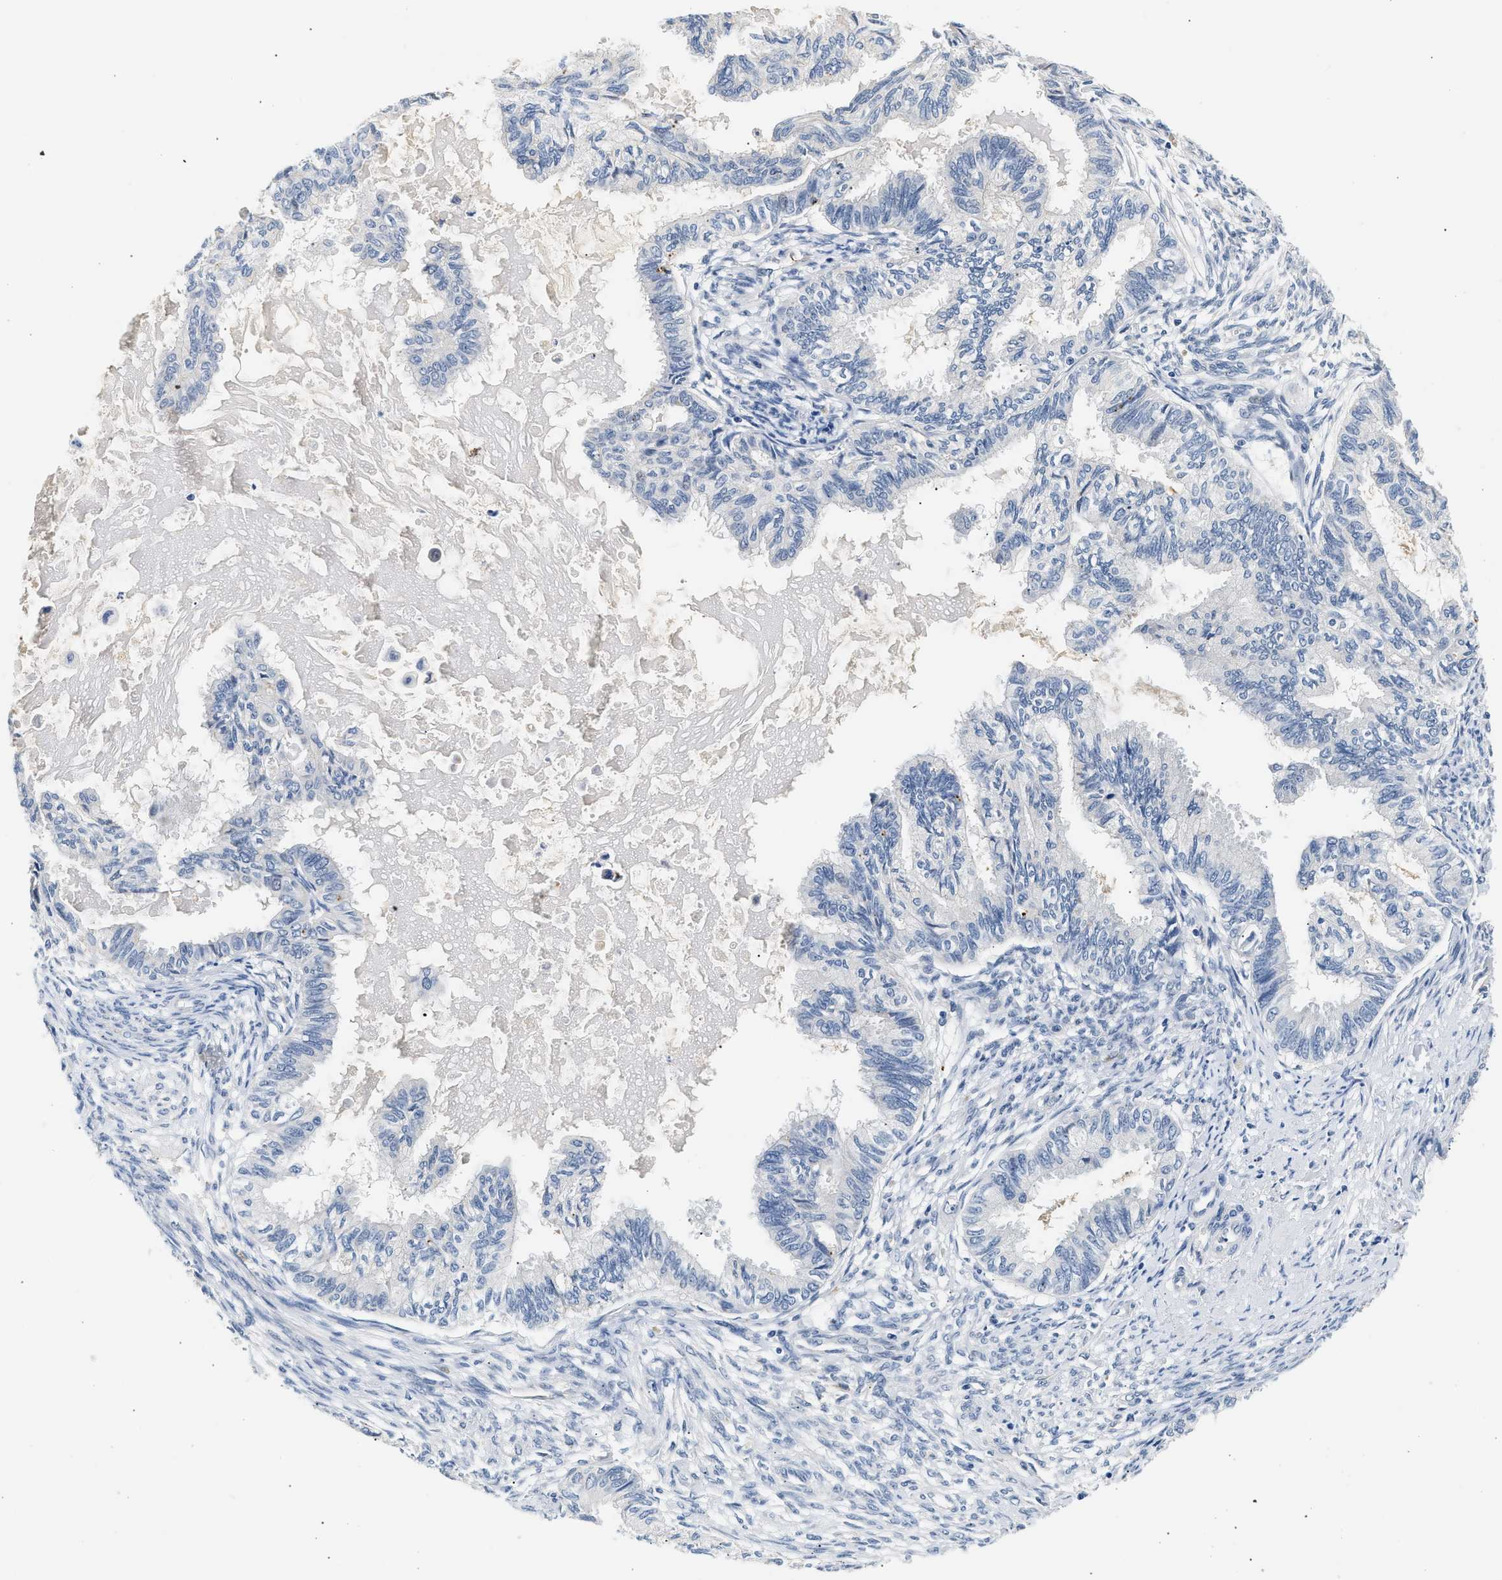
{"staining": {"intensity": "negative", "quantity": "none", "location": "none"}, "tissue": "cervical cancer", "cell_type": "Tumor cells", "image_type": "cancer", "snomed": [{"axis": "morphology", "description": "Normal tissue, NOS"}, {"axis": "morphology", "description": "Adenocarcinoma, NOS"}, {"axis": "topography", "description": "Cervix"}, {"axis": "topography", "description": "Endometrium"}], "caption": "A micrograph of cervical cancer stained for a protein exhibits no brown staining in tumor cells.", "gene": "MED22", "patient": {"sex": "female", "age": 86}}